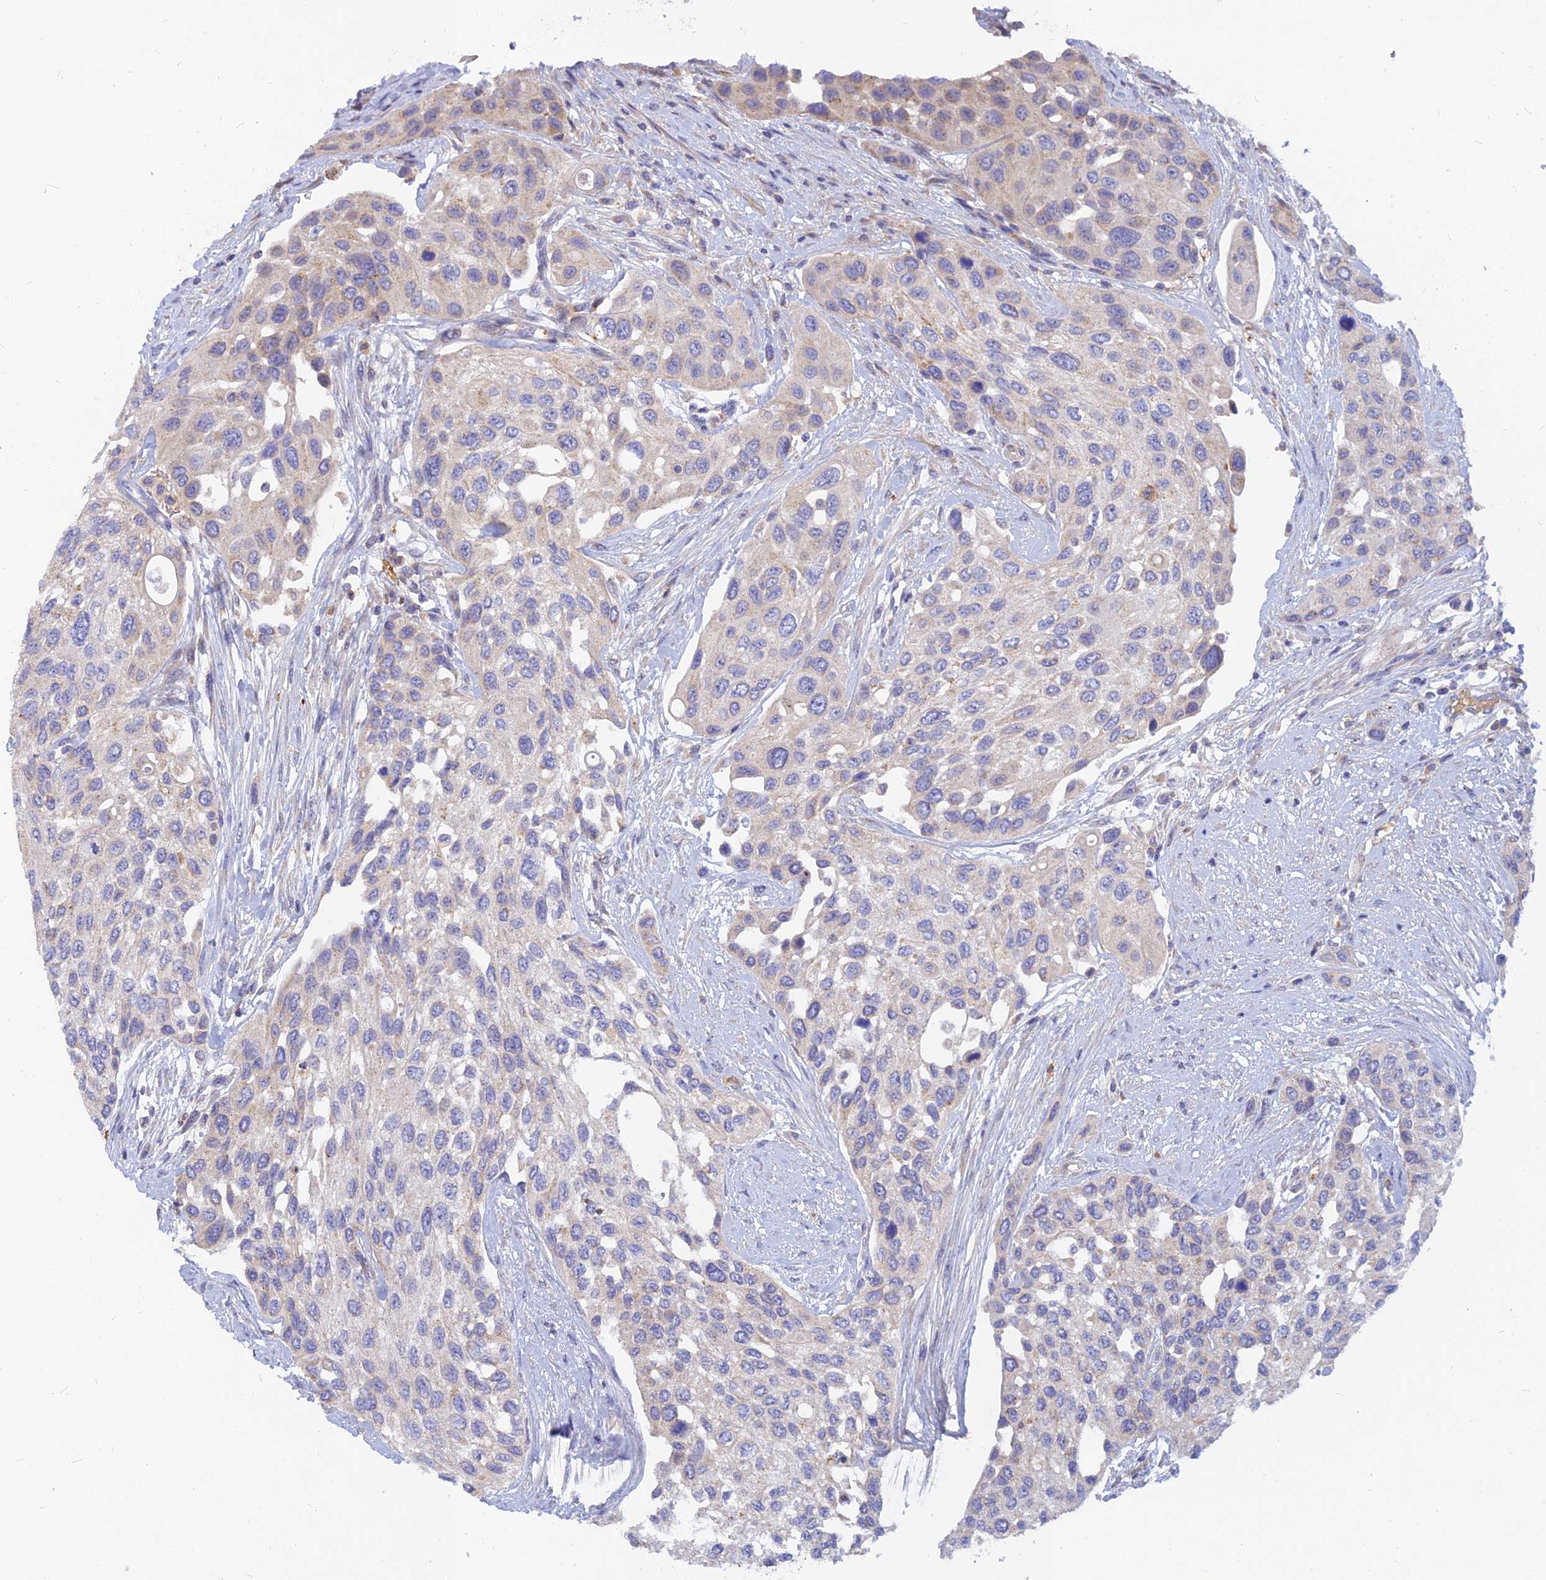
{"staining": {"intensity": "weak", "quantity": "<25%", "location": "cytoplasmic/membranous"}, "tissue": "urothelial cancer", "cell_type": "Tumor cells", "image_type": "cancer", "snomed": [{"axis": "morphology", "description": "Normal tissue, NOS"}, {"axis": "morphology", "description": "Urothelial carcinoma, High grade"}, {"axis": "topography", "description": "Vascular tissue"}, {"axis": "topography", "description": "Urinary bladder"}], "caption": "Tumor cells are negative for brown protein staining in urothelial carcinoma (high-grade).", "gene": "CACNA1B", "patient": {"sex": "female", "age": 56}}